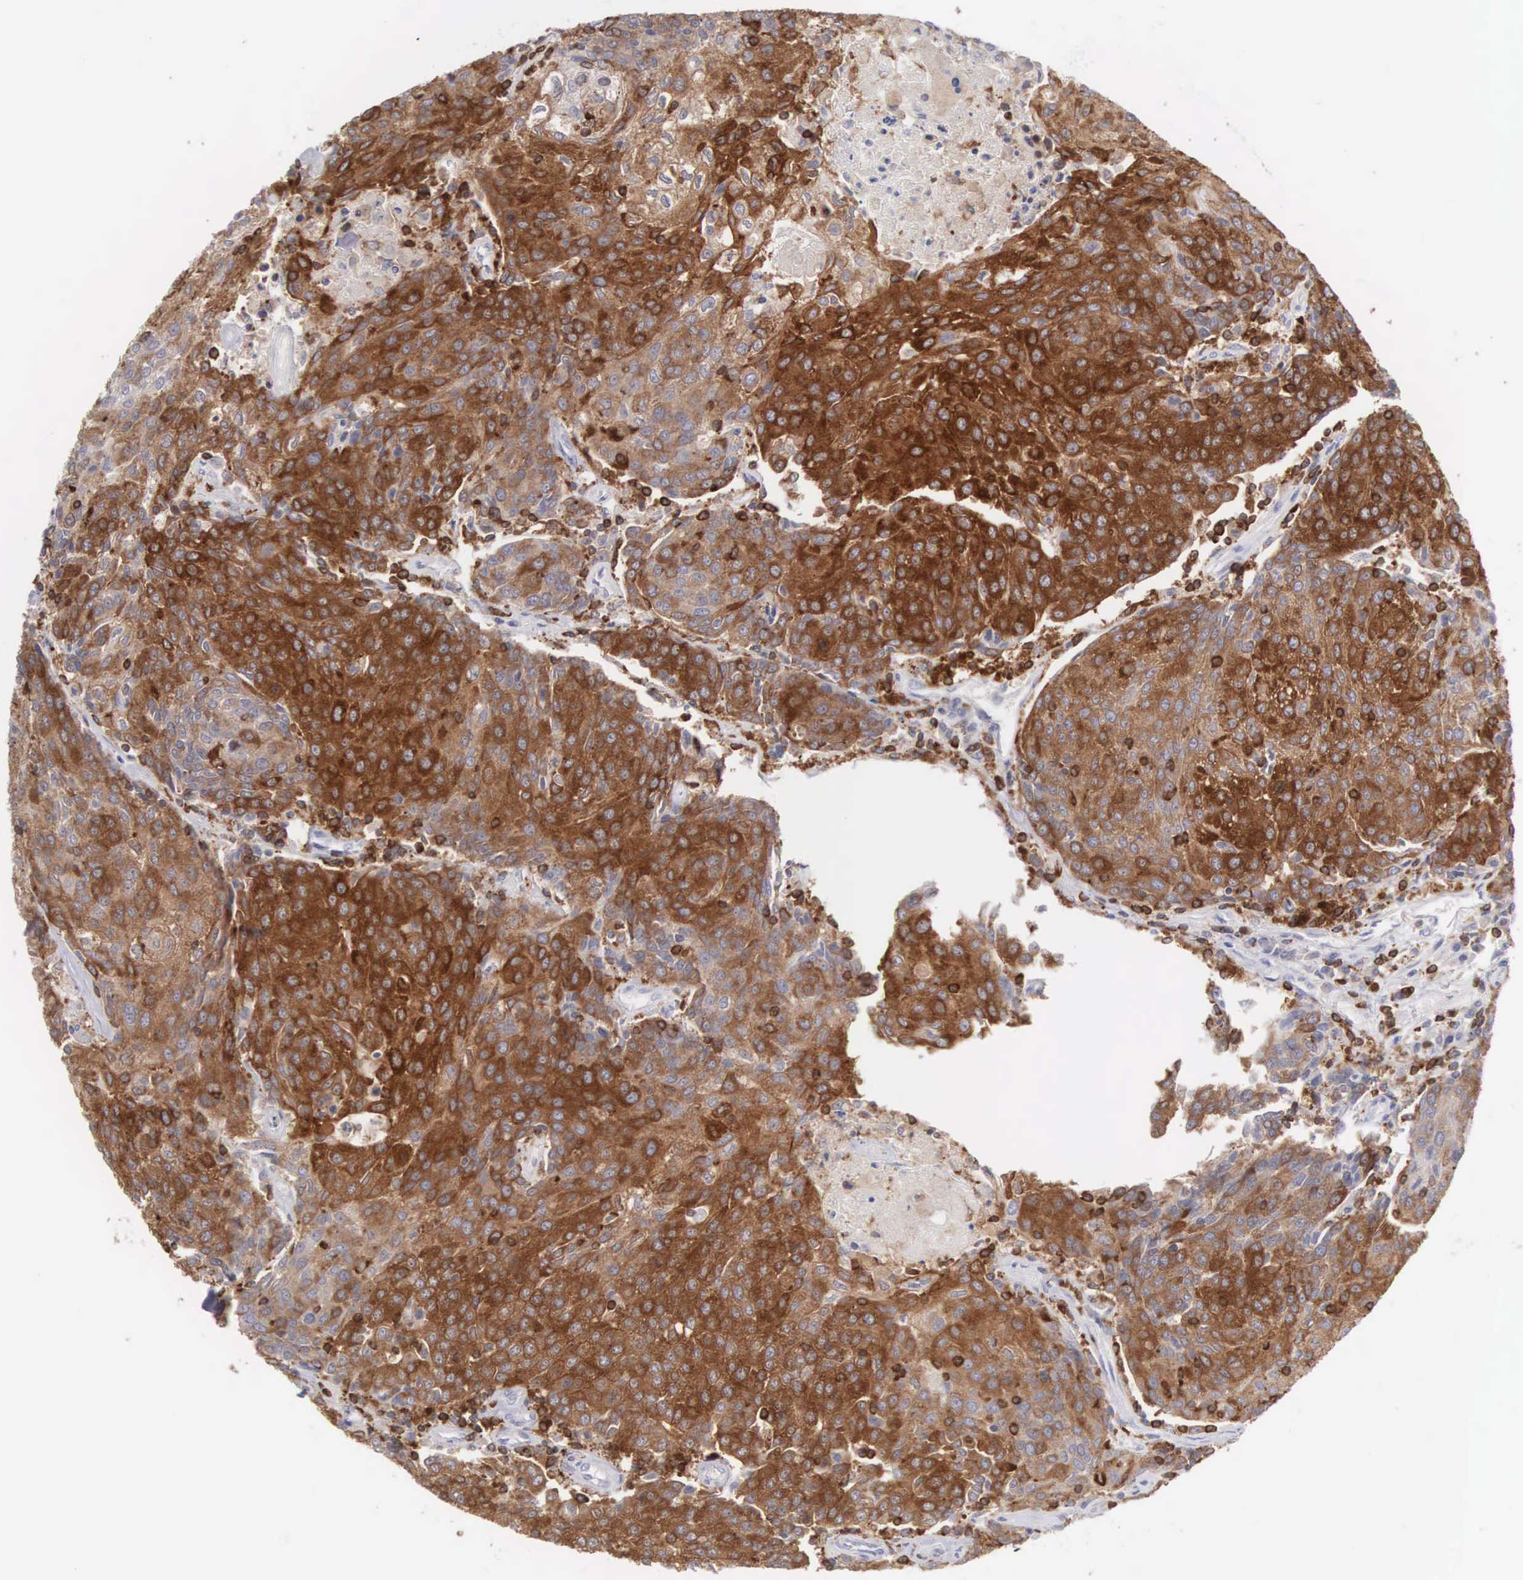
{"staining": {"intensity": "strong", "quantity": ">75%", "location": "cytoplasmic/membranous"}, "tissue": "urothelial cancer", "cell_type": "Tumor cells", "image_type": "cancer", "snomed": [{"axis": "morphology", "description": "Urothelial carcinoma, High grade"}, {"axis": "topography", "description": "Urinary bladder"}], "caption": "A histopathology image of urothelial cancer stained for a protein demonstrates strong cytoplasmic/membranous brown staining in tumor cells. (Brightfield microscopy of DAB IHC at high magnification).", "gene": "SH3BP1", "patient": {"sex": "female", "age": 85}}